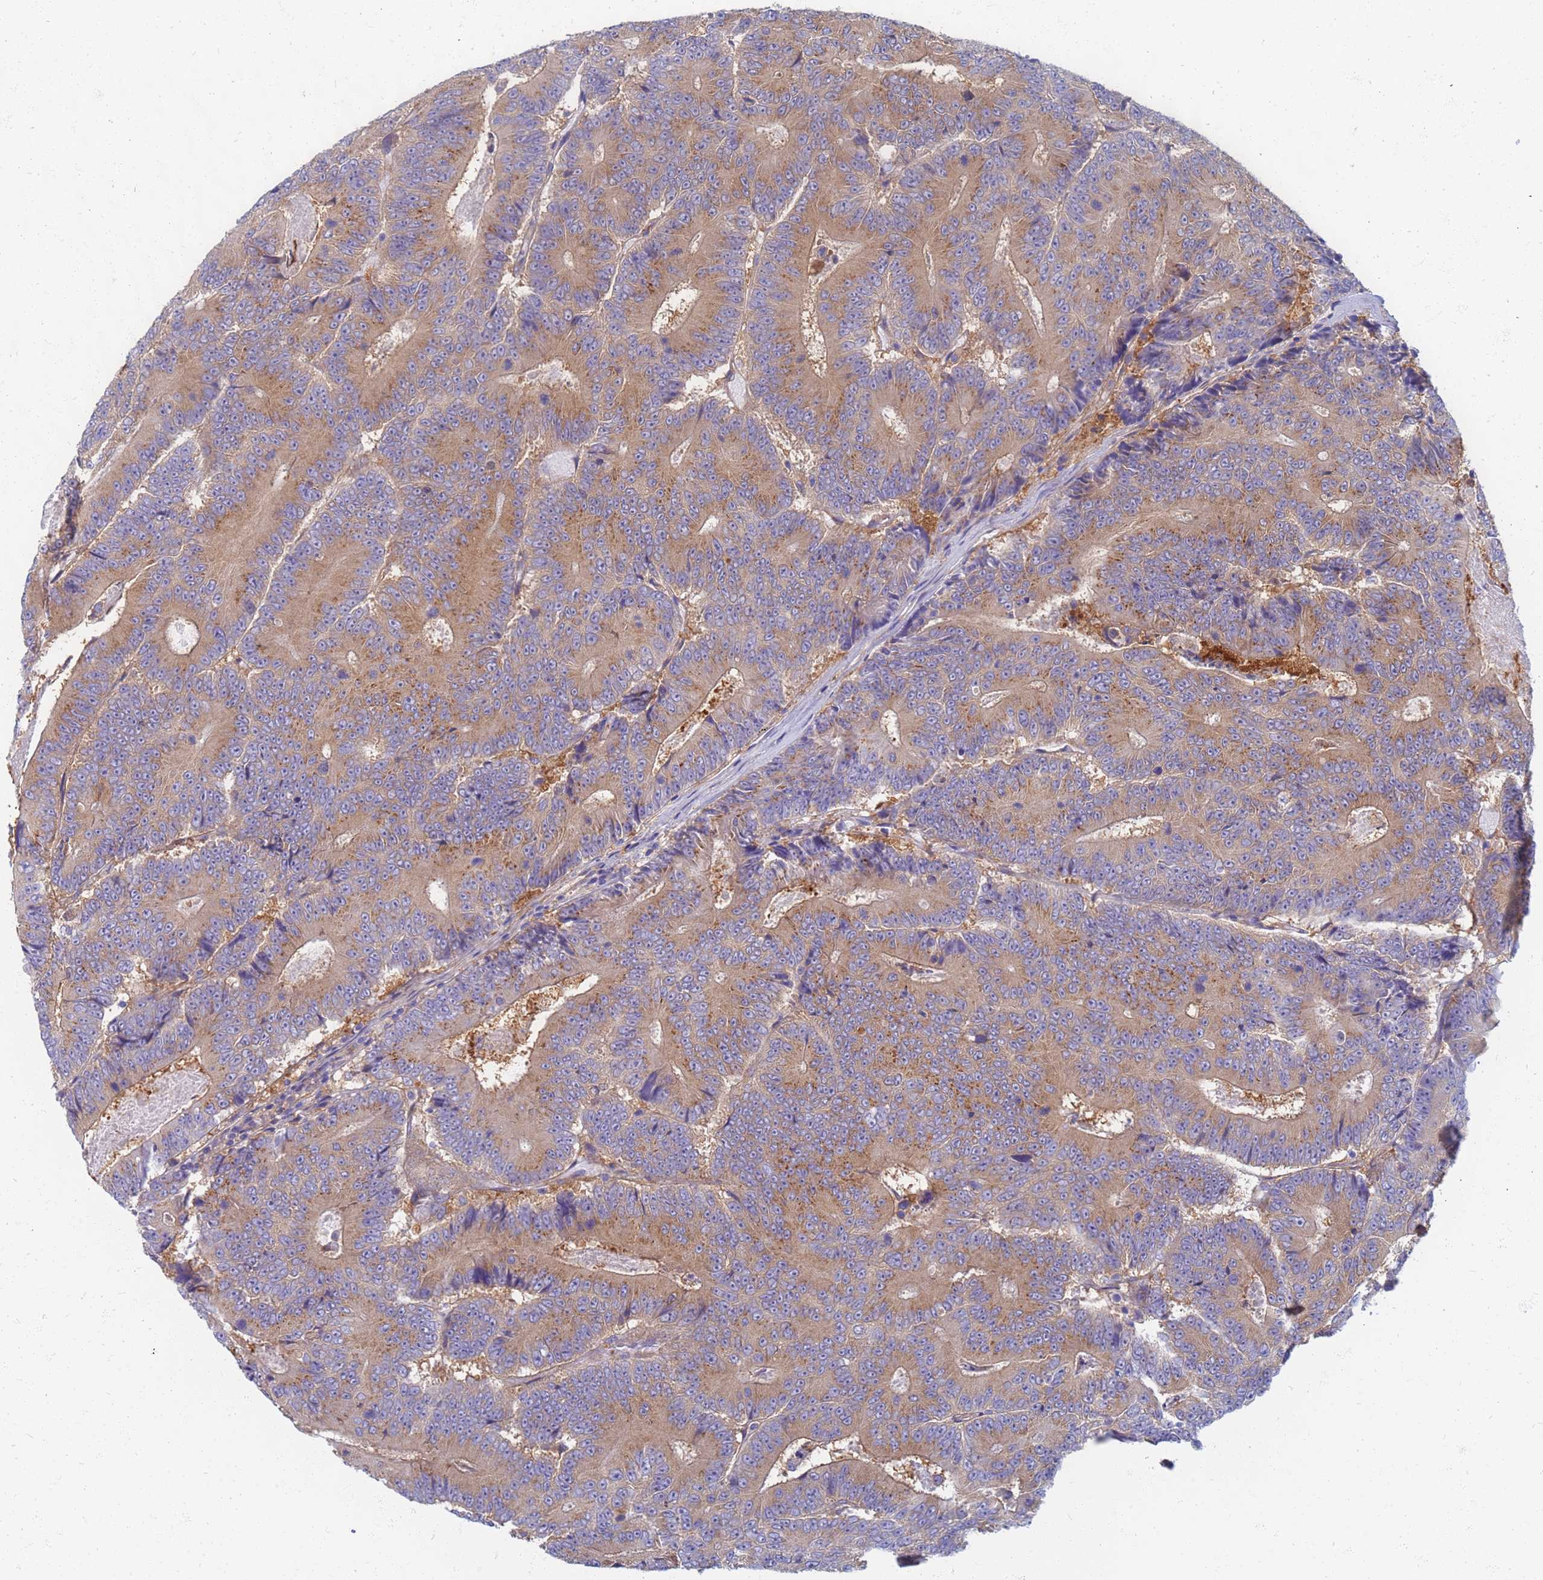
{"staining": {"intensity": "moderate", "quantity": ">75%", "location": "cytoplasmic/membranous"}, "tissue": "colorectal cancer", "cell_type": "Tumor cells", "image_type": "cancer", "snomed": [{"axis": "morphology", "description": "Adenocarcinoma, NOS"}, {"axis": "topography", "description": "Colon"}], "caption": "Approximately >75% of tumor cells in human colorectal cancer (adenocarcinoma) show moderate cytoplasmic/membranous protein expression as visualized by brown immunohistochemical staining.", "gene": "EEA1", "patient": {"sex": "male", "age": 83}}